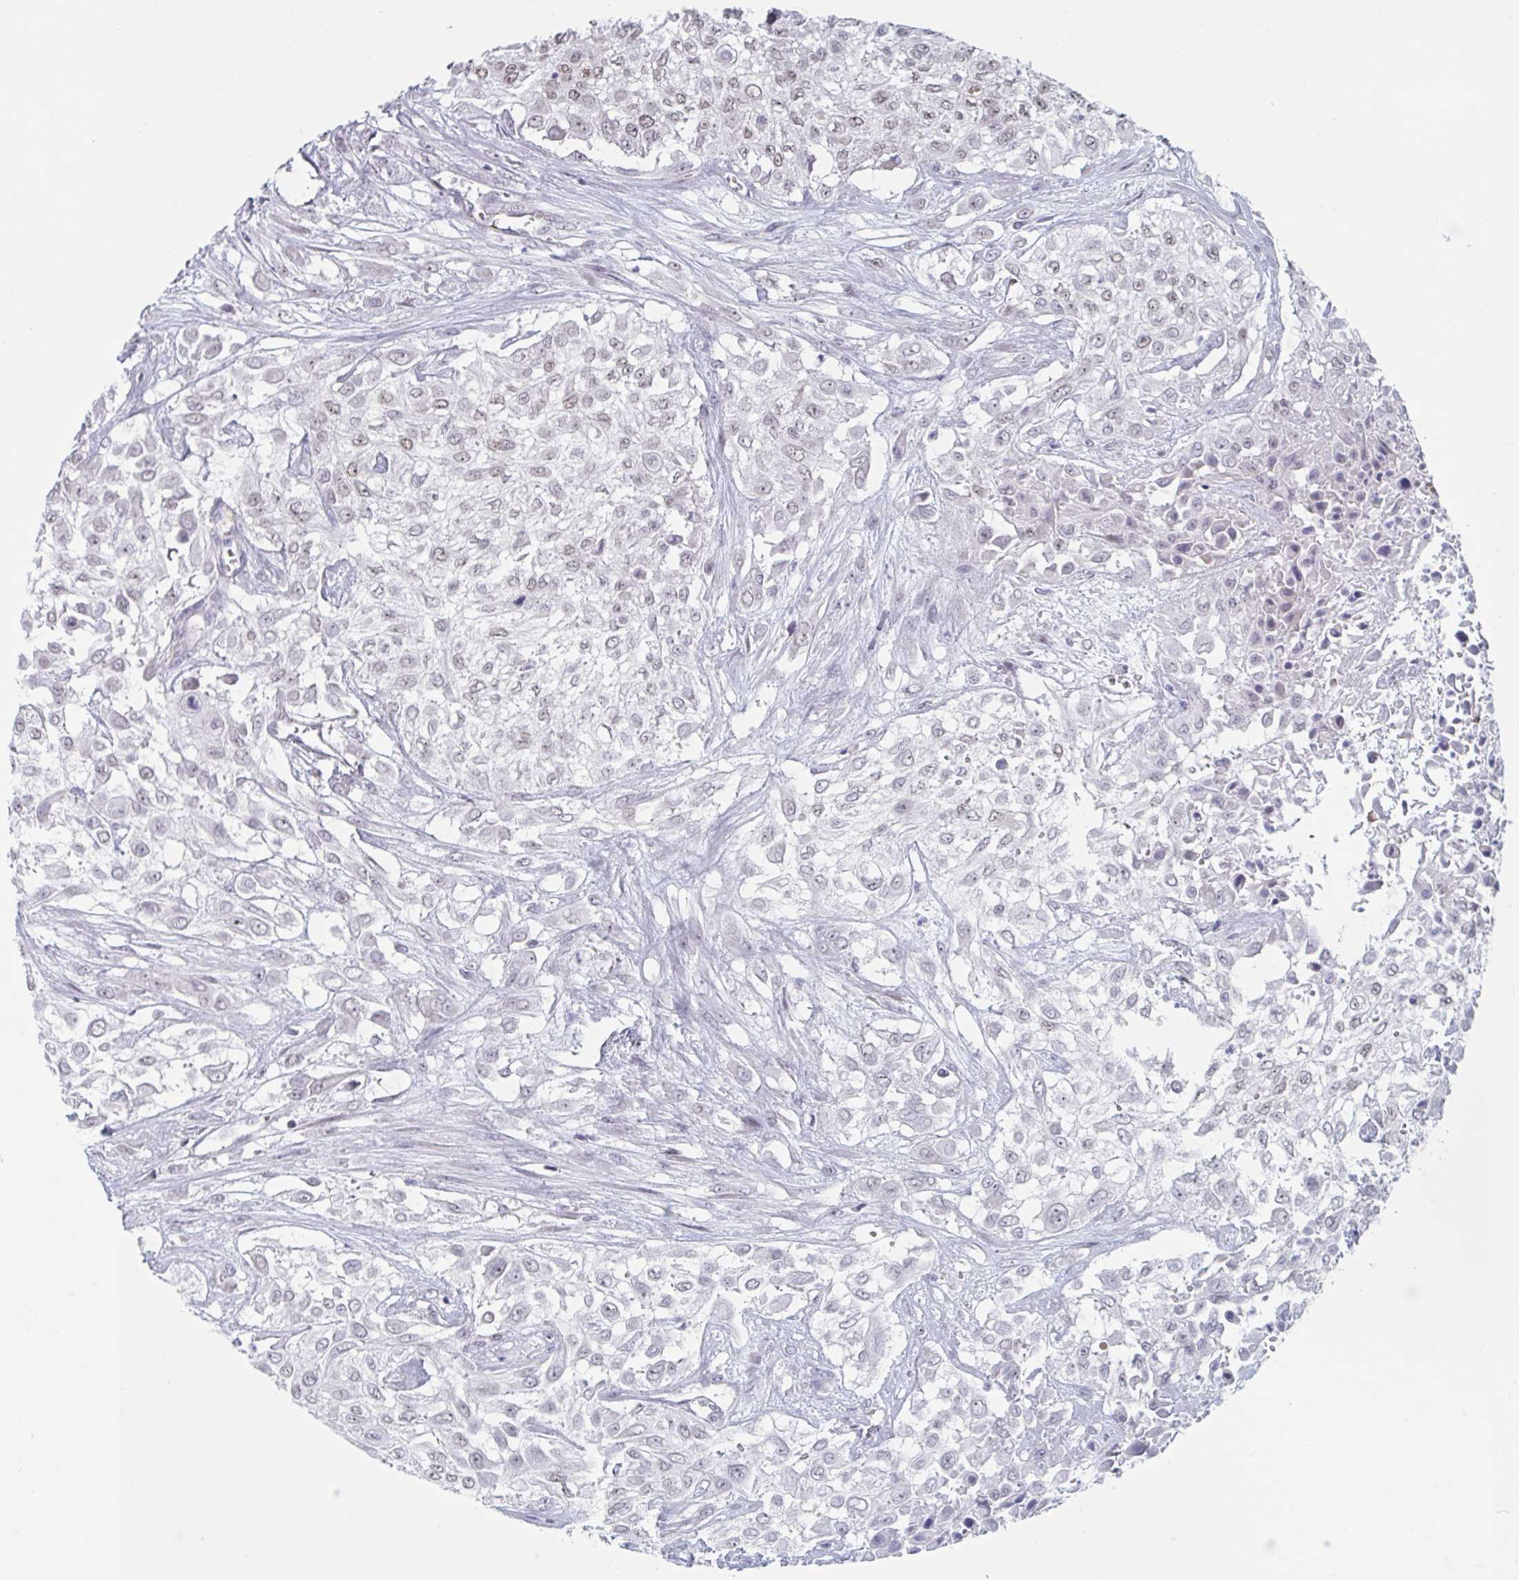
{"staining": {"intensity": "weak", "quantity": "<25%", "location": "nuclear"}, "tissue": "urothelial cancer", "cell_type": "Tumor cells", "image_type": "cancer", "snomed": [{"axis": "morphology", "description": "Urothelial carcinoma, High grade"}, {"axis": "topography", "description": "Urinary bladder"}], "caption": "Human urothelial cancer stained for a protein using IHC displays no staining in tumor cells.", "gene": "FOXA1", "patient": {"sex": "male", "age": 57}}